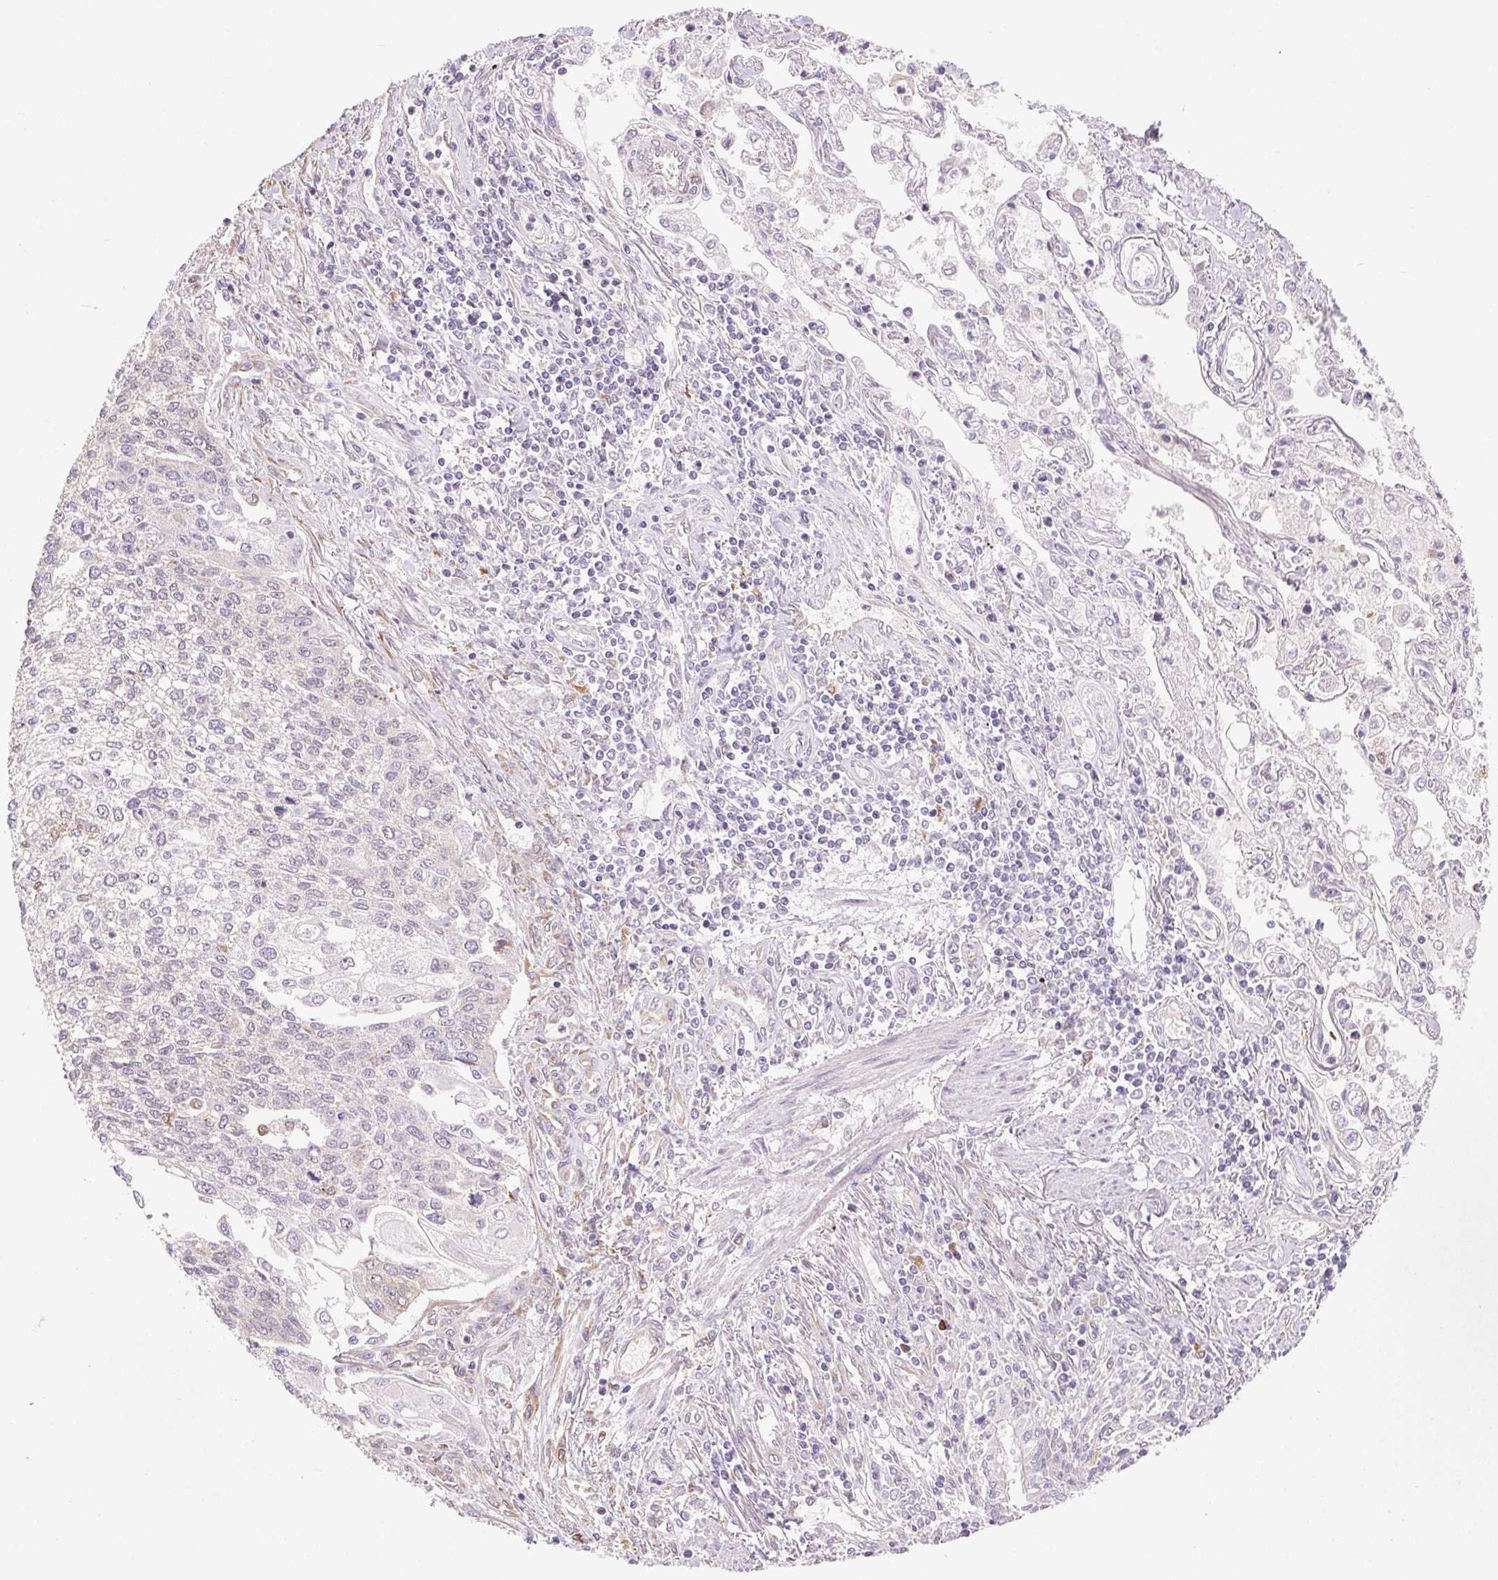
{"staining": {"intensity": "negative", "quantity": "none", "location": "none"}, "tissue": "lung cancer", "cell_type": "Tumor cells", "image_type": "cancer", "snomed": [{"axis": "morphology", "description": "Squamous cell carcinoma, NOS"}, {"axis": "topography", "description": "Lung"}], "caption": "Lung squamous cell carcinoma was stained to show a protein in brown. There is no significant positivity in tumor cells. (Brightfield microscopy of DAB immunohistochemistry (IHC) at high magnification).", "gene": "METTL17", "patient": {"sex": "male", "age": 74}}